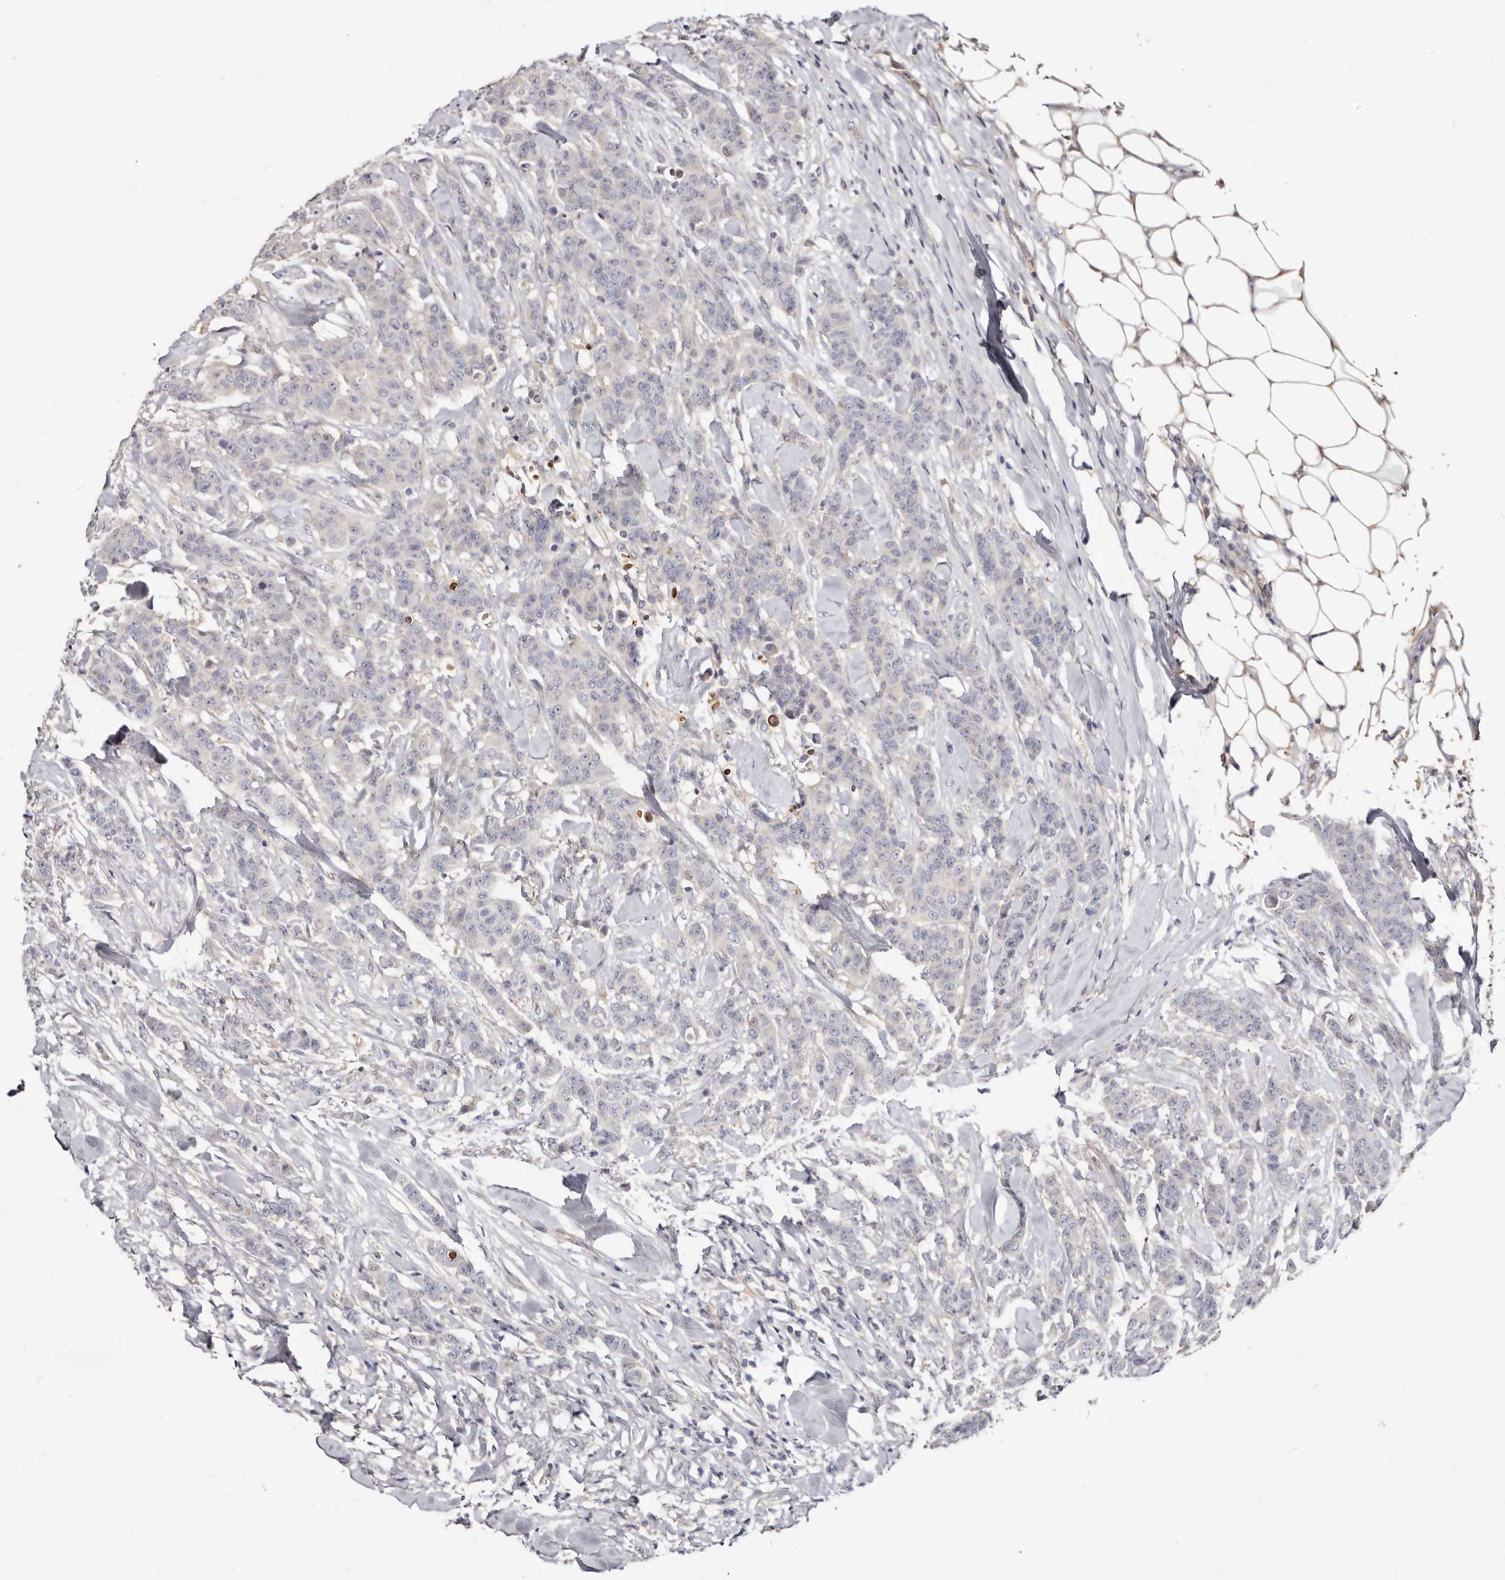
{"staining": {"intensity": "negative", "quantity": "none", "location": "none"}, "tissue": "breast cancer", "cell_type": "Tumor cells", "image_type": "cancer", "snomed": [{"axis": "morphology", "description": "Duct carcinoma"}, {"axis": "topography", "description": "Breast"}], "caption": "Human breast cancer stained for a protein using immunohistochemistry shows no expression in tumor cells.", "gene": "LRRC25", "patient": {"sex": "female", "age": 40}}